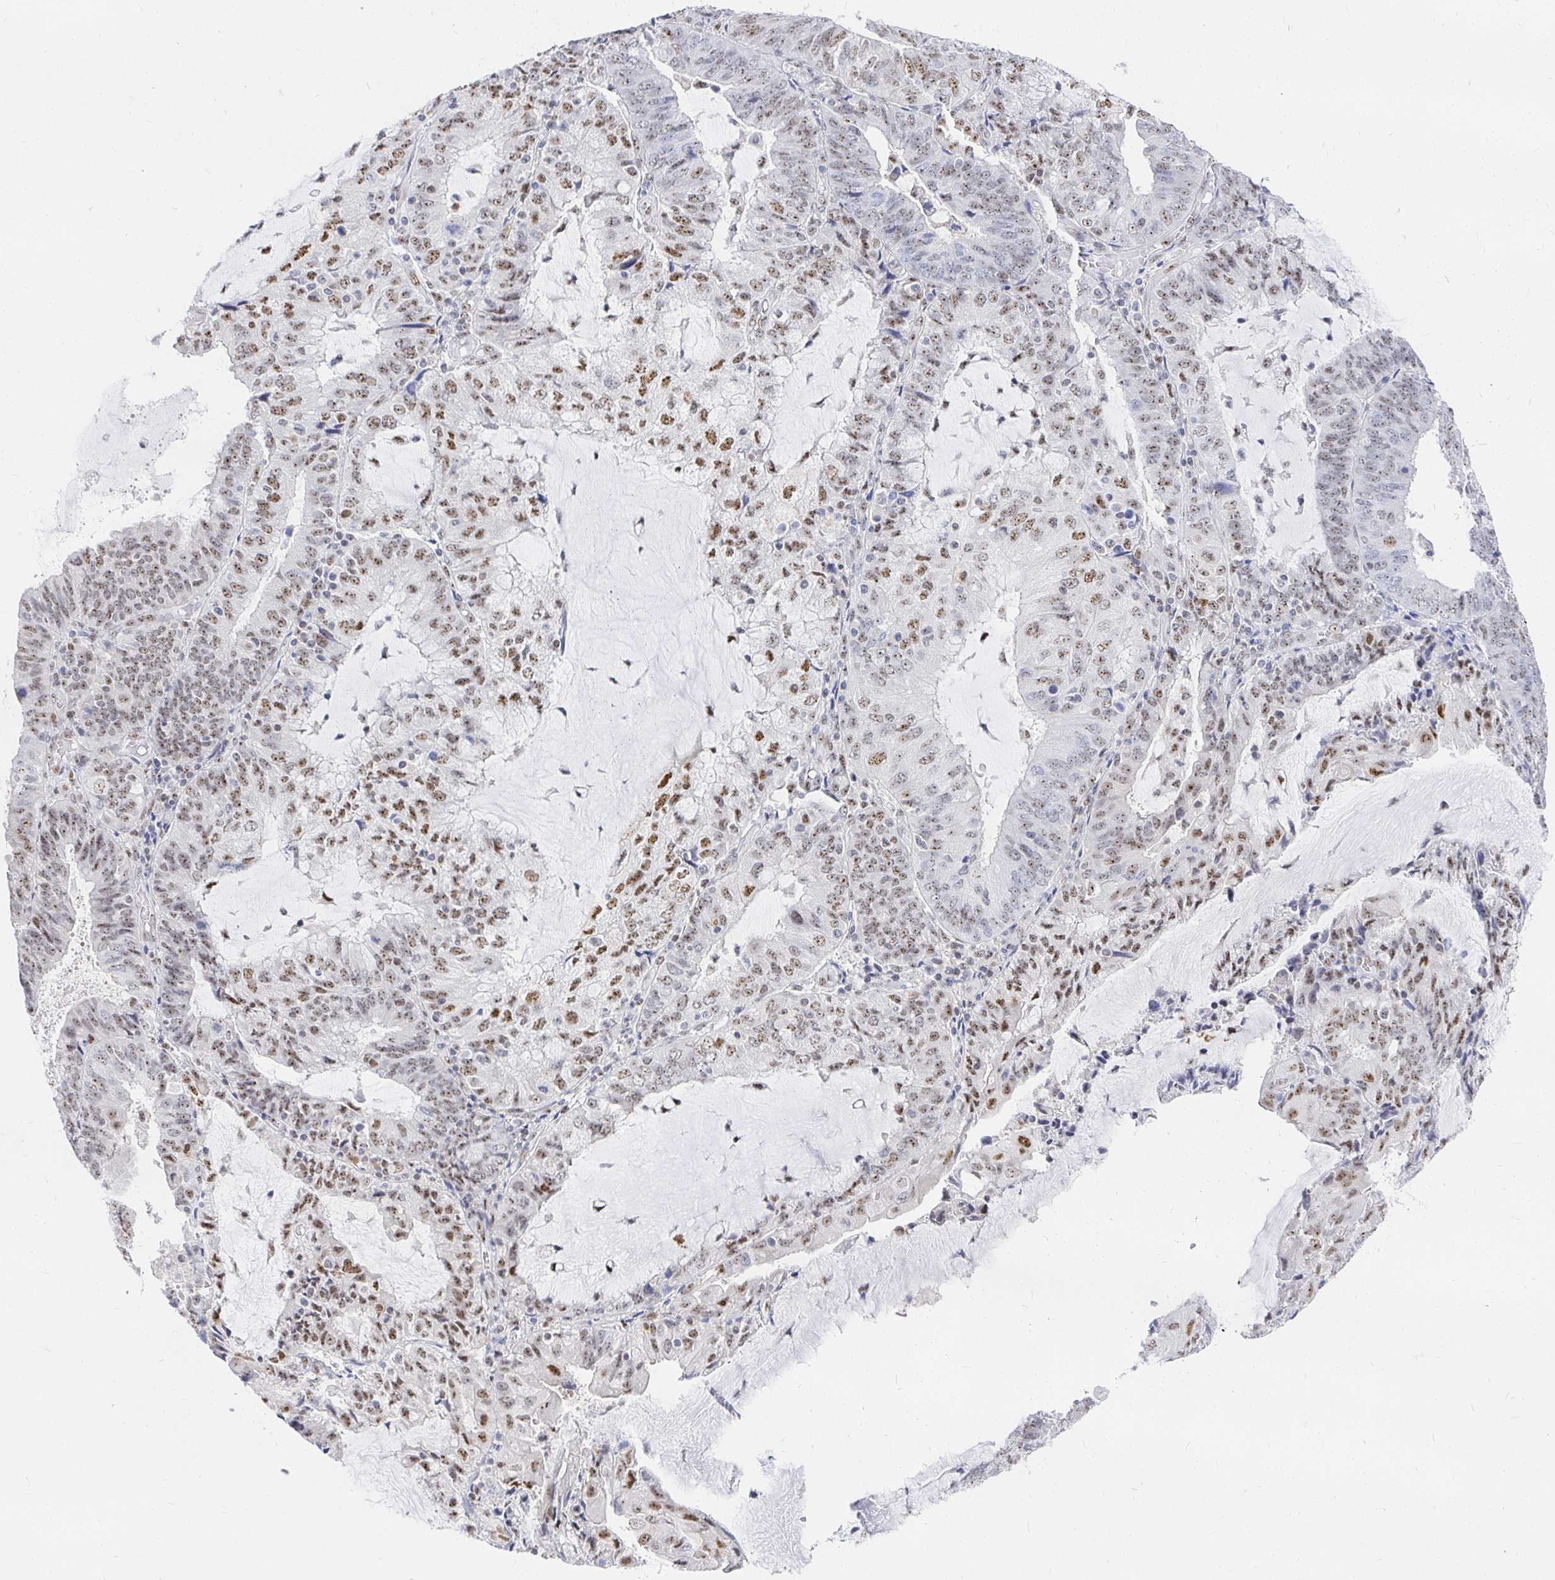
{"staining": {"intensity": "moderate", "quantity": ">75%", "location": "nuclear"}, "tissue": "endometrial cancer", "cell_type": "Tumor cells", "image_type": "cancer", "snomed": [{"axis": "morphology", "description": "Adenocarcinoma, NOS"}, {"axis": "topography", "description": "Endometrium"}], "caption": "Endometrial cancer (adenocarcinoma) stained for a protein (brown) displays moderate nuclear positive positivity in approximately >75% of tumor cells.", "gene": "CLIC3", "patient": {"sex": "female", "age": 81}}